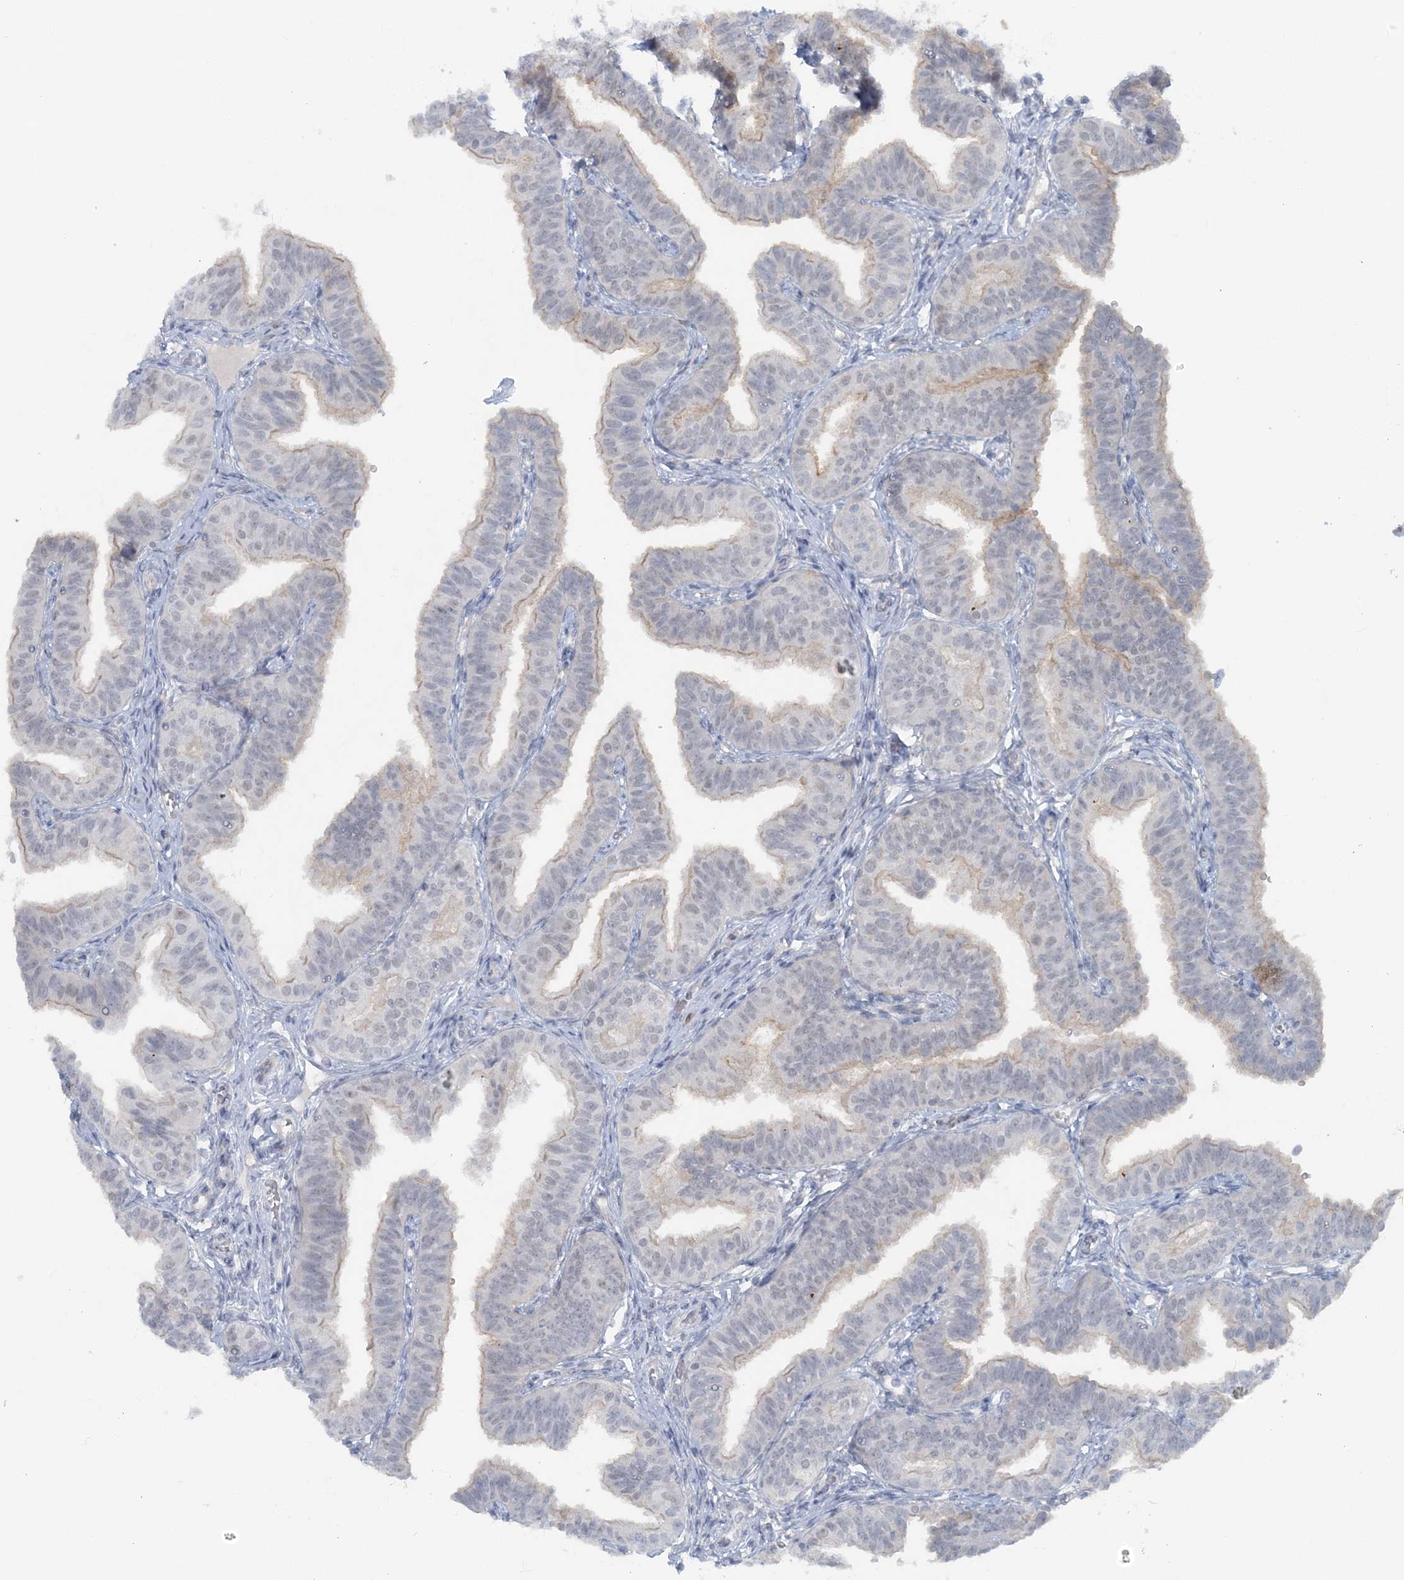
{"staining": {"intensity": "weak", "quantity": "25%-75%", "location": "cytoplasmic/membranous"}, "tissue": "fallopian tube", "cell_type": "Glandular cells", "image_type": "normal", "snomed": [{"axis": "morphology", "description": "Normal tissue, NOS"}, {"axis": "topography", "description": "Fallopian tube"}], "caption": "IHC of unremarkable human fallopian tube reveals low levels of weak cytoplasmic/membranous staining in about 25%-75% of glandular cells.", "gene": "ATP11A", "patient": {"sex": "female", "age": 35}}